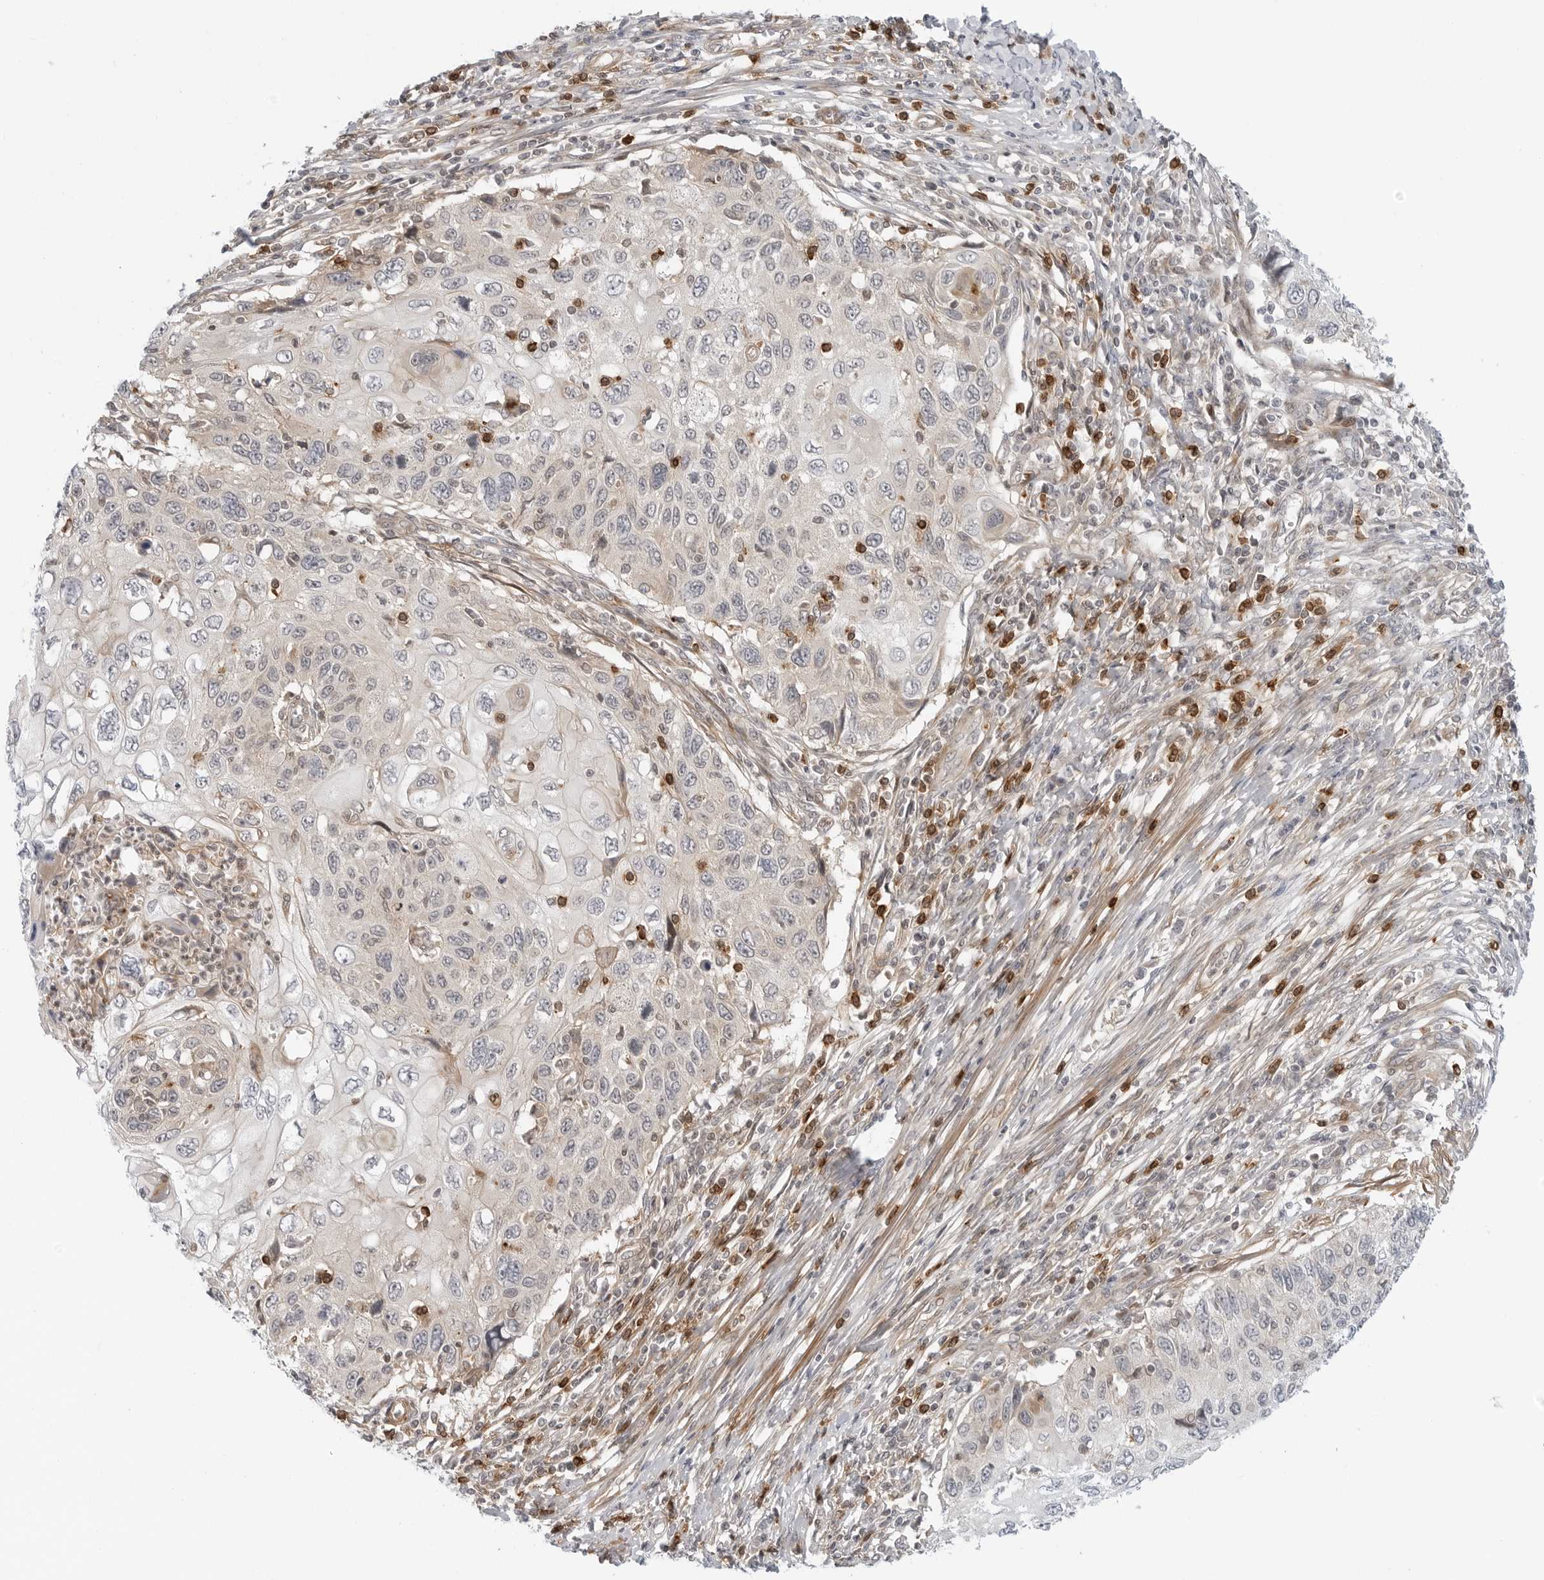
{"staining": {"intensity": "negative", "quantity": "none", "location": "none"}, "tissue": "cervical cancer", "cell_type": "Tumor cells", "image_type": "cancer", "snomed": [{"axis": "morphology", "description": "Squamous cell carcinoma, NOS"}, {"axis": "topography", "description": "Cervix"}], "caption": "Protein analysis of cervical cancer reveals no significant staining in tumor cells.", "gene": "STXBP3", "patient": {"sex": "female", "age": 70}}